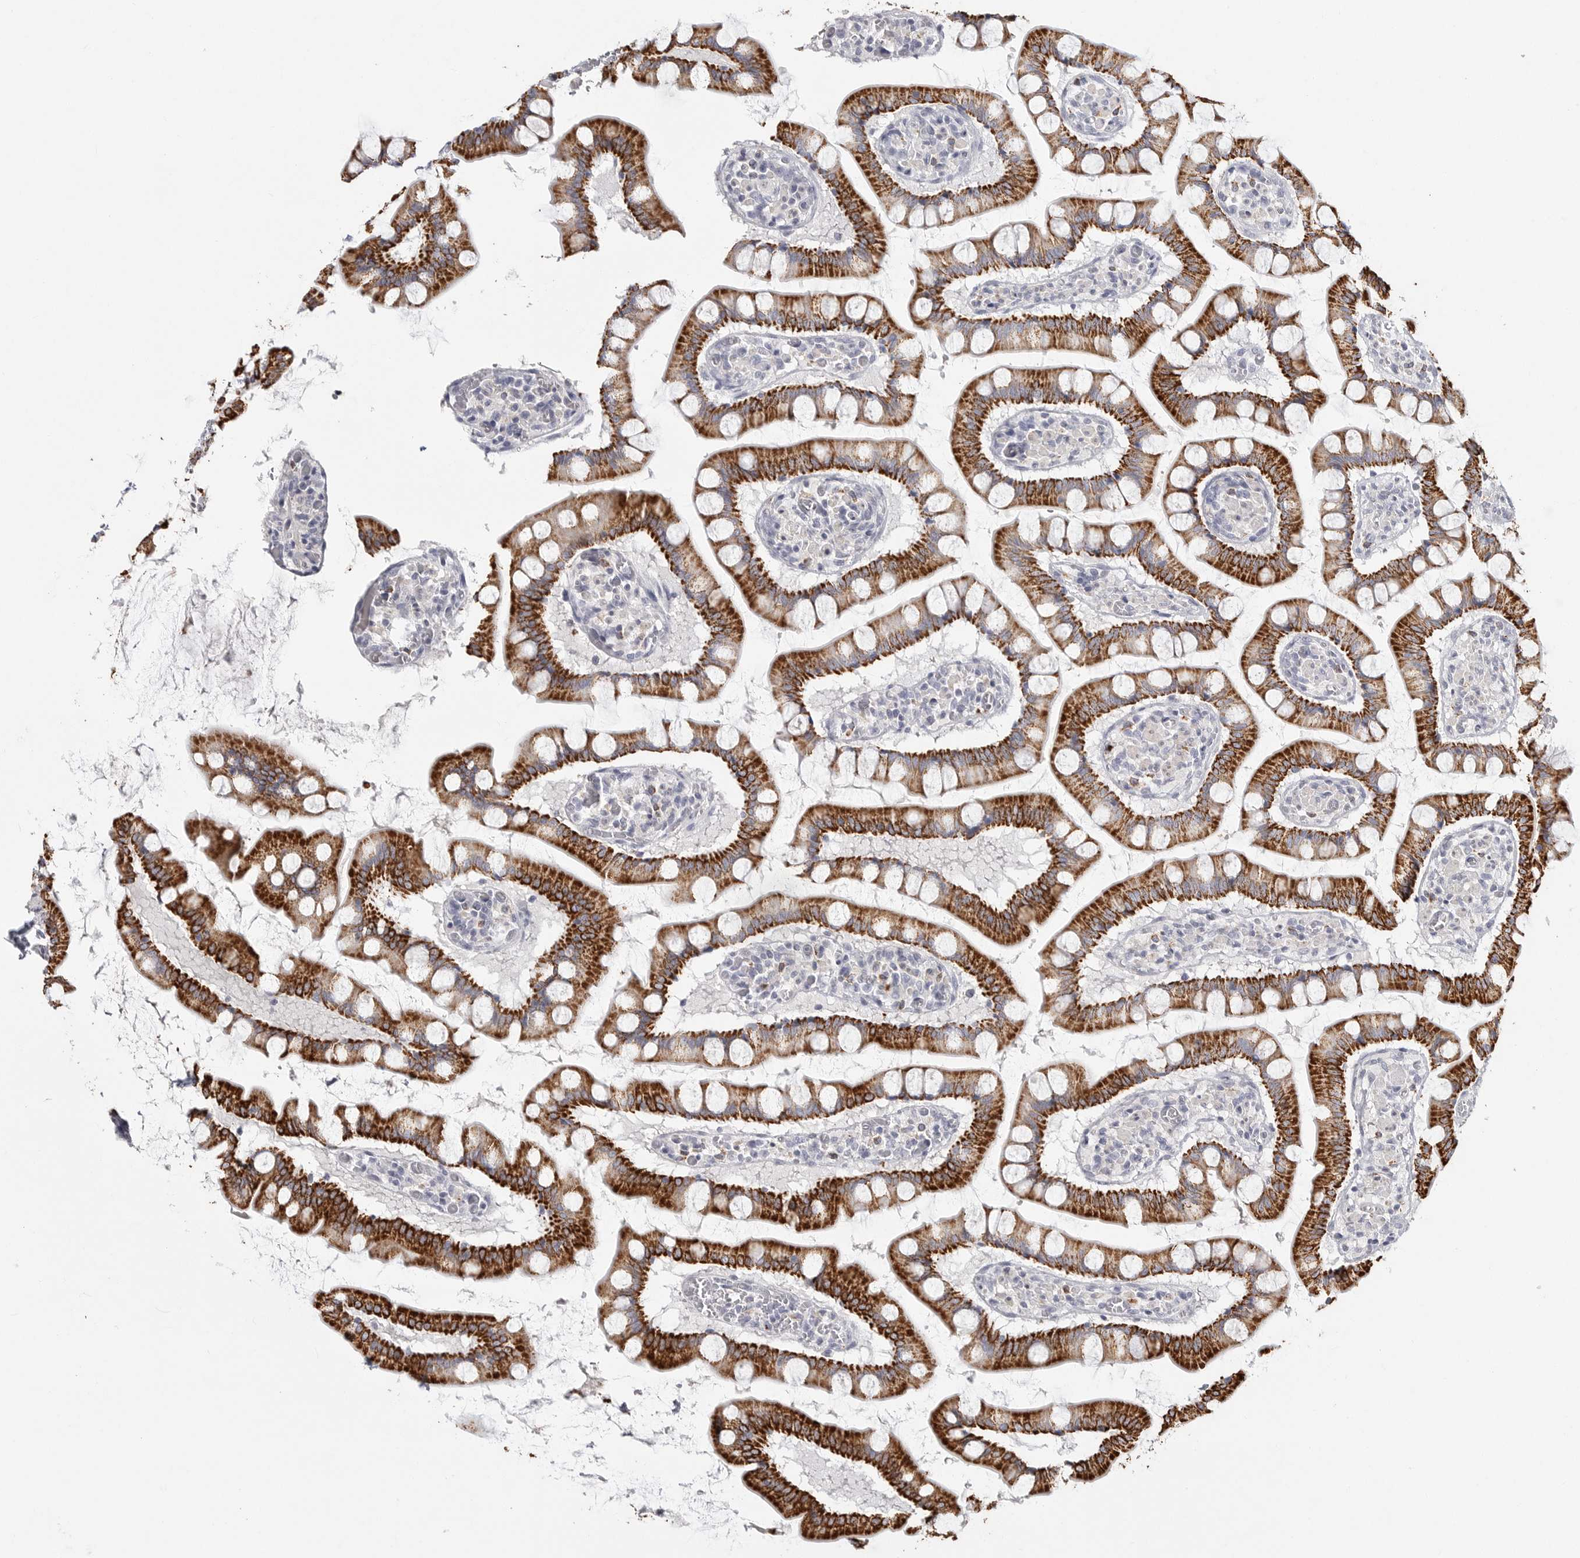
{"staining": {"intensity": "strong", "quantity": ">75%", "location": "cytoplasmic/membranous"}, "tissue": "small intestine", "cell_type": "Glandular cells", "image_type": "normal", "snomed": [{"axis": "morphology", "description": "Normal tissue, NOS"}, {"axis": "topography", "description": "Small intestine"}], "caption": "Strong cytoplasmic/membranous expression for a protein is identified in about >75% of glandular cells of normal small intestine using immunohistochemistry (IHC).", "gene": "ELP3", "patient": {"sex": "male", "age": 41}}